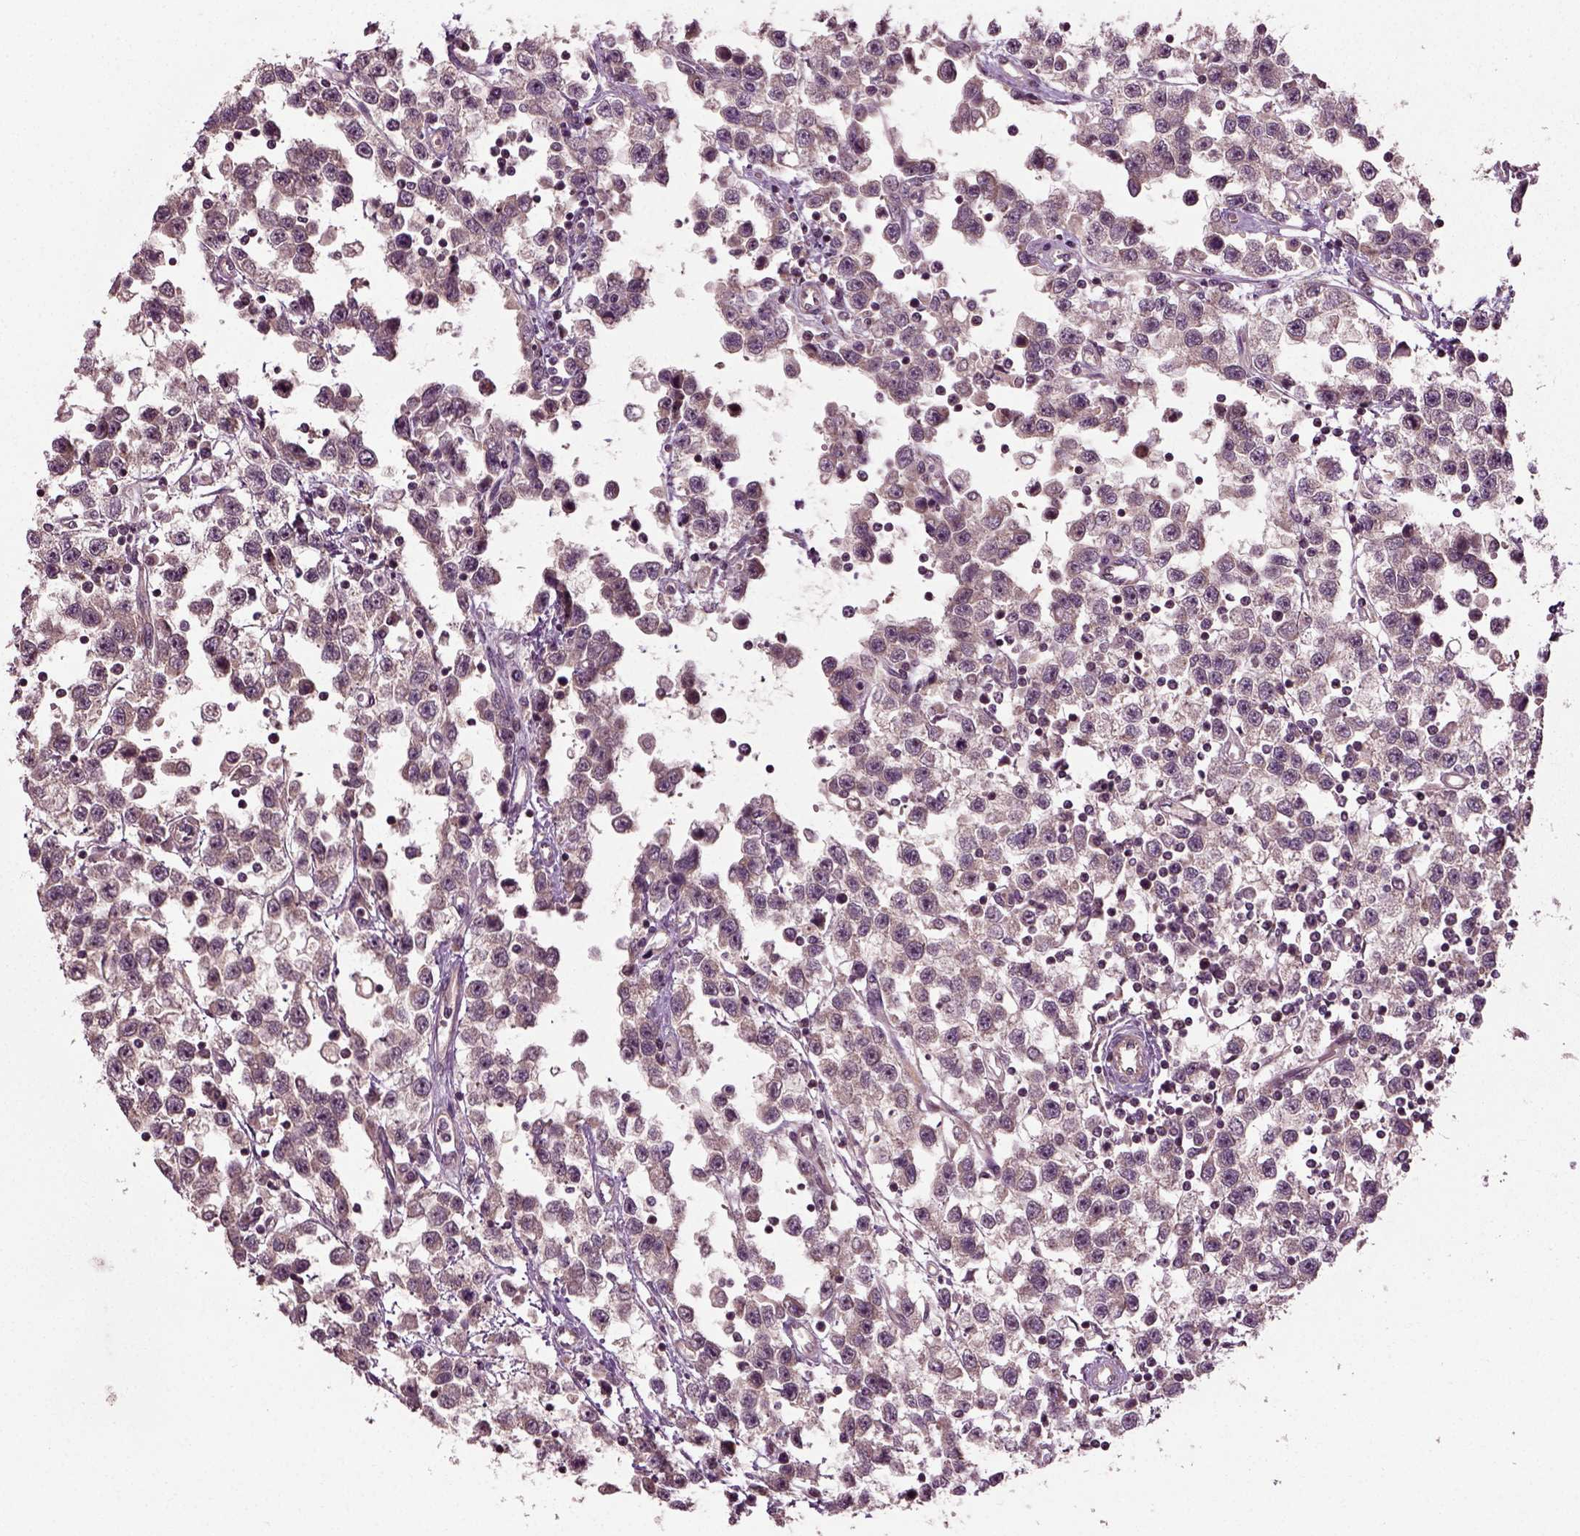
{"staining": {"intensity": "negative", "quantity": "none", "location": "none"}, "tissue": "testis cancer", "cell_type": "Tumor cells", "image_type": "cancer", "snomed": [{"axis": "morphology", "description": "Seminoma, NOS"}, {"axis": "topography", "description": "Testis"}], "caption": "Testis cancer (seminoma) was stained to show a protein in brown. There is no significant positivity in tumor cells.", "gene": "PLCD3", "patient": {"sex": "male", "age": 34}}